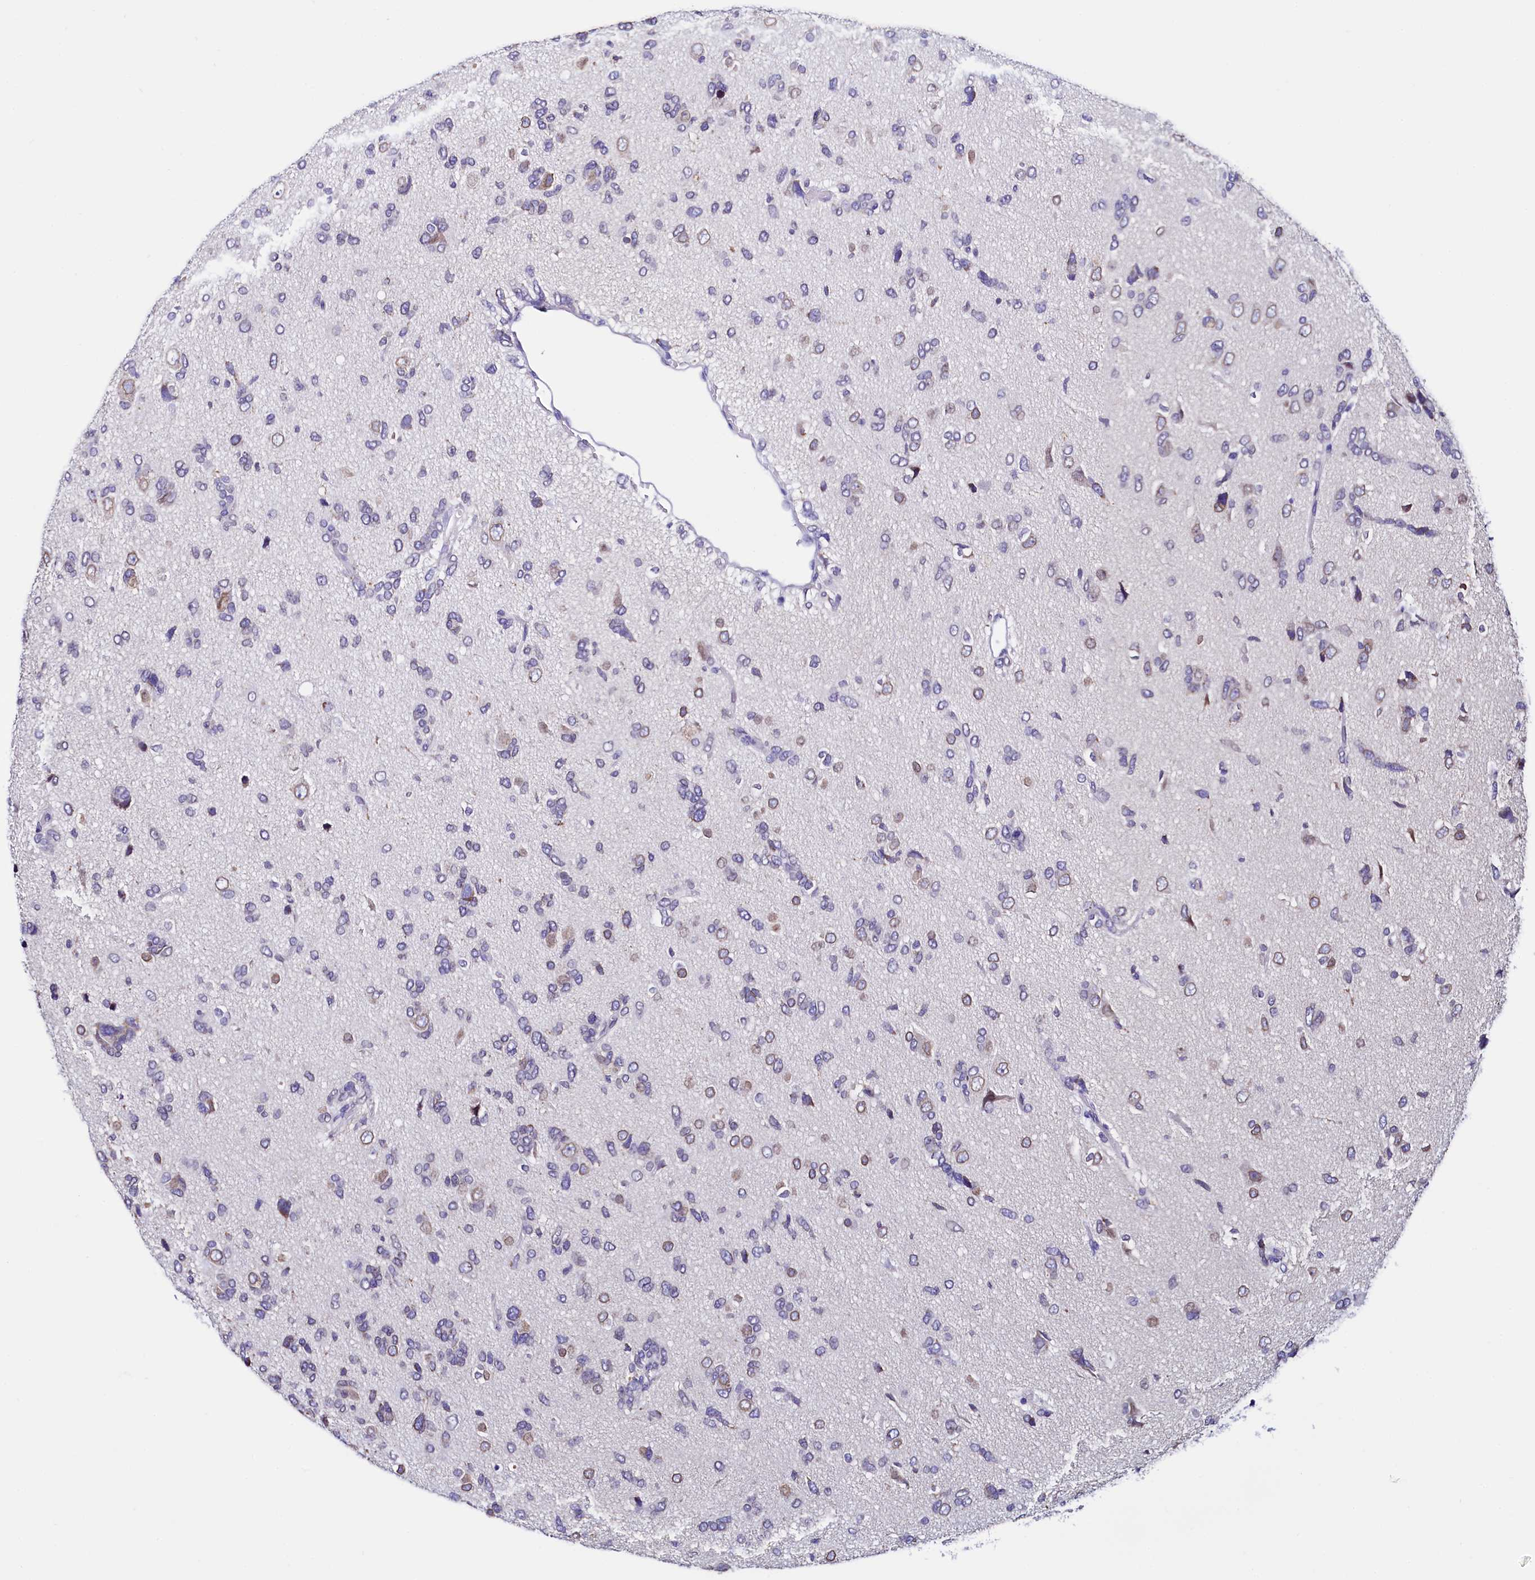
{"staining": {"intensity": "weak", "quantity": "<25%", "location": "cytoplasmic/membranous,nuclear"}, "tissue": "glioma", "cell_type": "Tumor cells", "image_type": "cancer", "snomed": [{"axis": "morphology", "description": "Glioma, malignant, High grade"}, {"axis": "topography", "description": "Brain"}], "caption": "An IHC histopathology image of glioma is shown. There is no staining in tumor cells of glioma. (DAB (3,3'-diaminobenzidine) immunohistochemistry, high magnification).", "gene": "HAND1", "patient": {"sex": "female", "age": 59}}